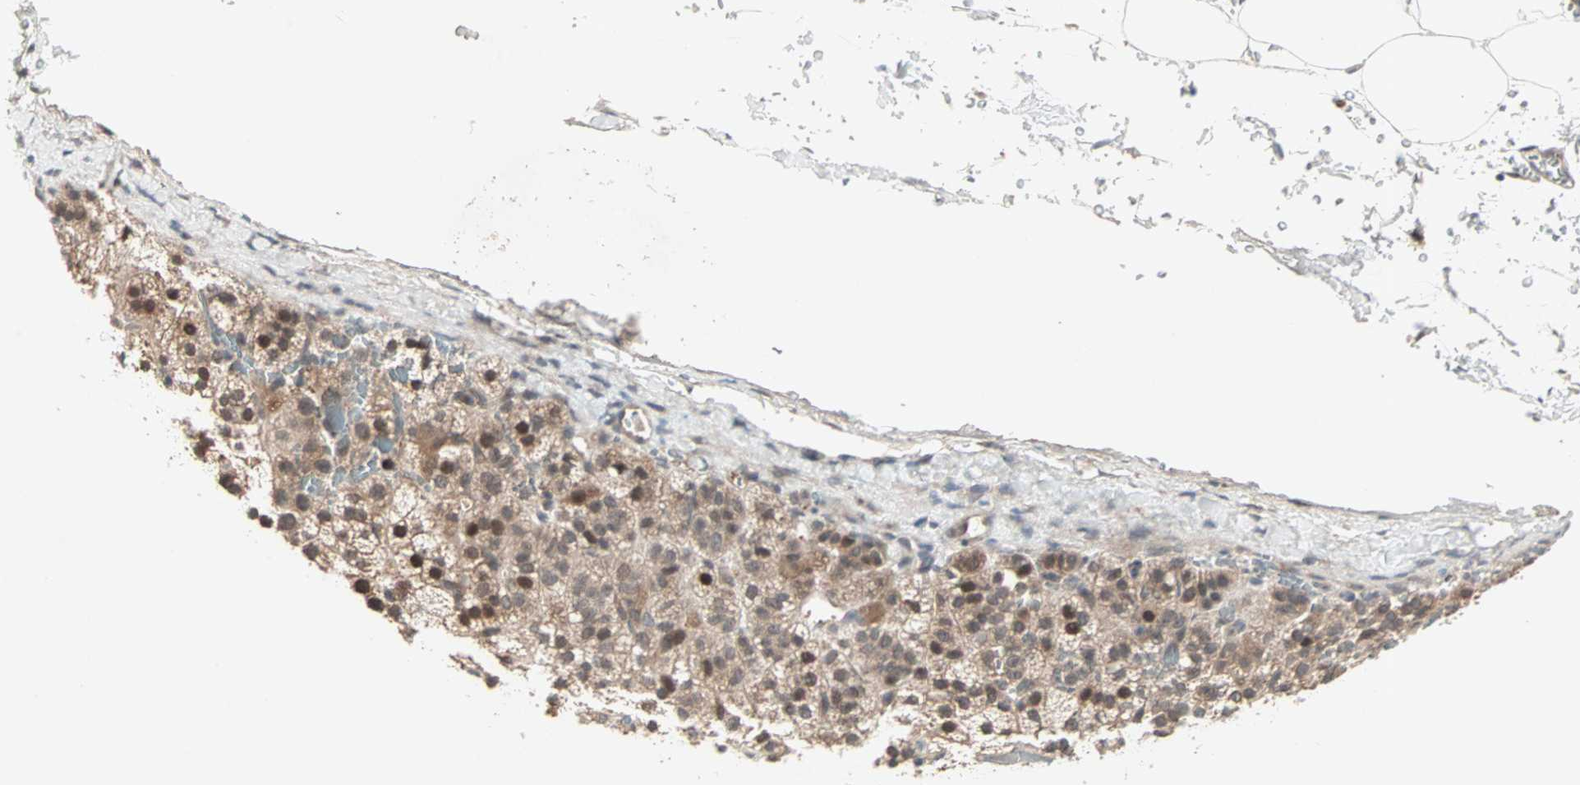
{"staining": {"intensity": "moderate", "quantity": ">75%", "location": "cytoplasmic/membranous,nuclear"}, "tissue": "adrenal gland", "cell_type": "Glandular cells", "image_type": "normal", "snomed": [{"axis": "morphology", "description": "Normal tissue, NOS"}, {"axis": "topography", "description": "Adrenal gland"}], "caption": "Moderate cytoplasmic/membranous,nuclear positivity is appreciated in about >75% of glandular cells in unremarkable adrenal gland.", "gene": "PGBD1", "patient": {"sex": "male", "age": 35}}